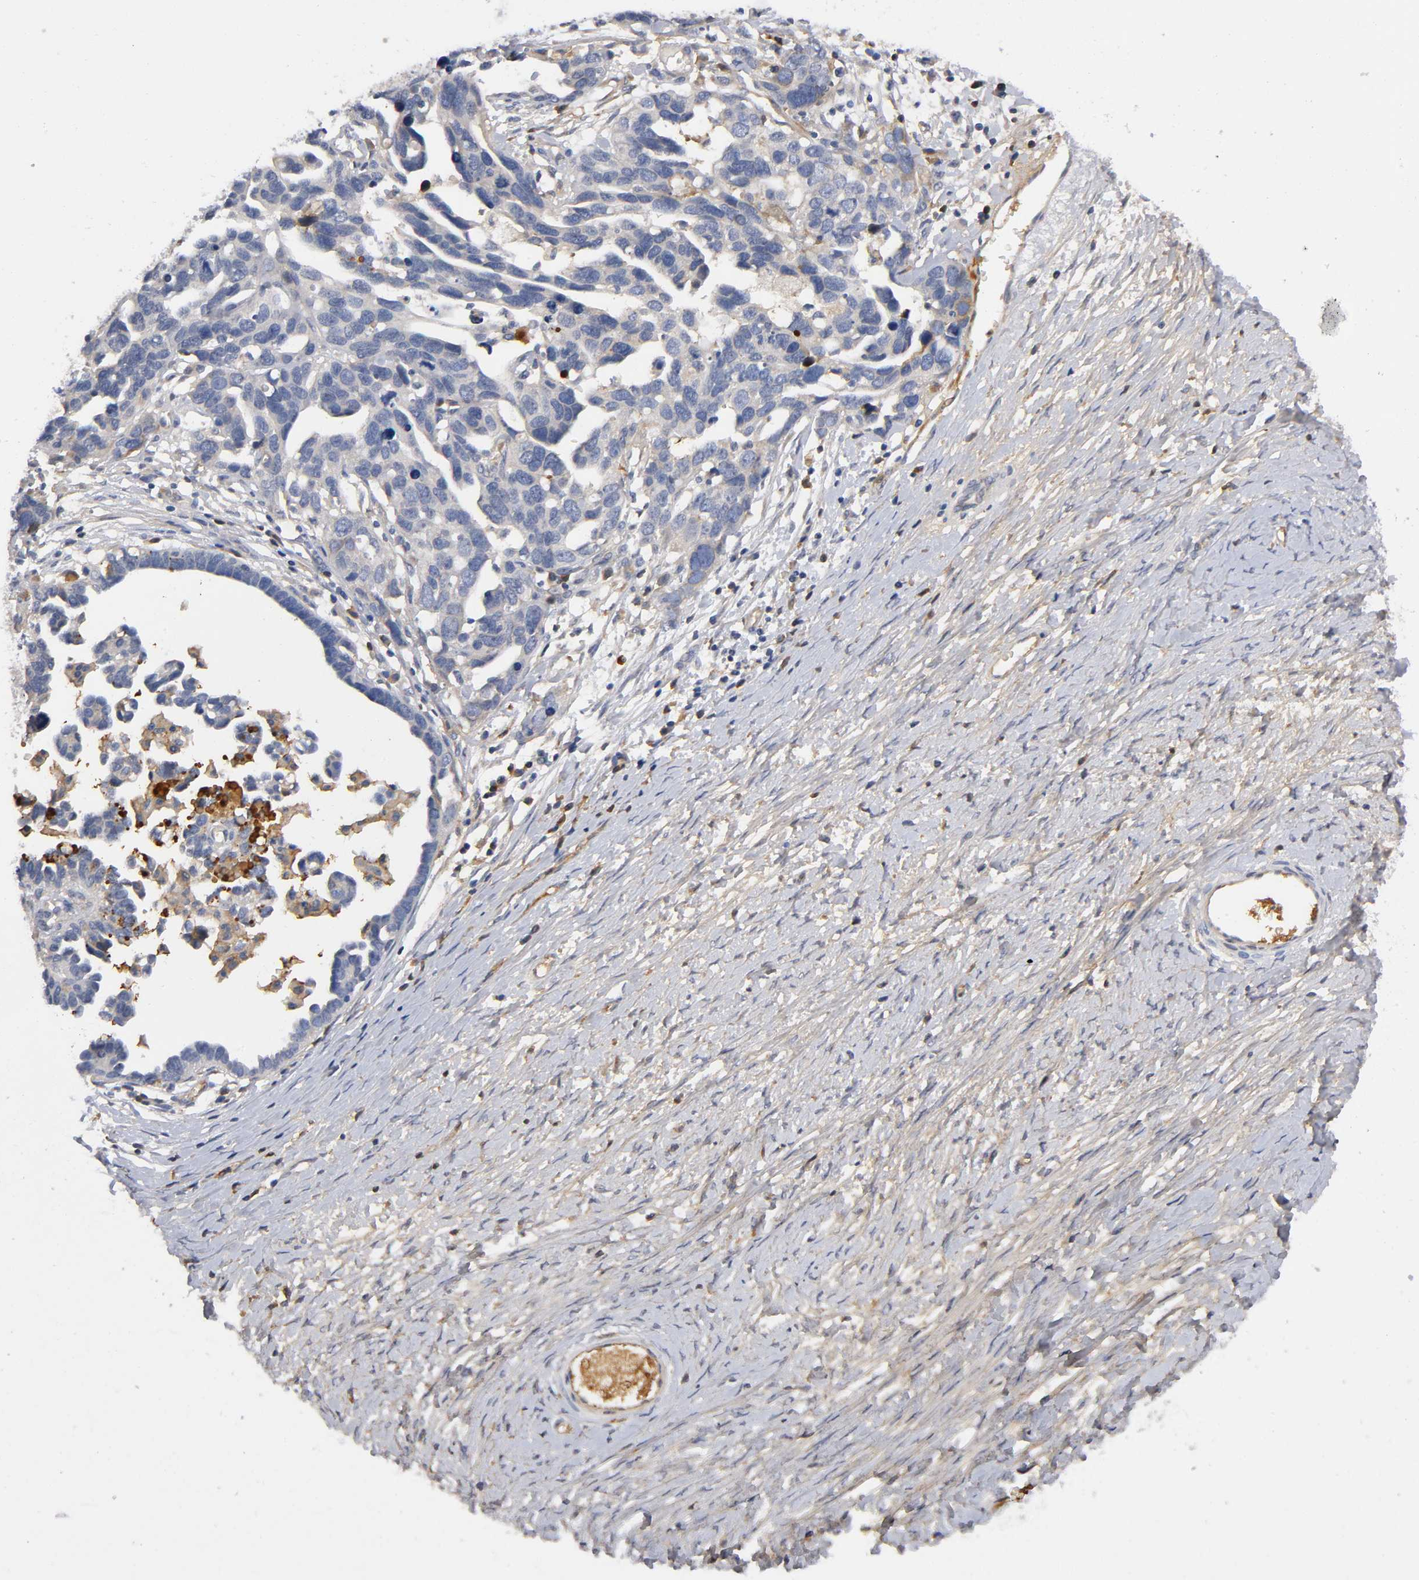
{"staining": {"intensity": "weak", "quantity": "25%-75%", "location": "cytoplasmic/membranous"}, "tissue": "ovarian cancer", "cell_type": "Tumor cells", "image_type": "cancer", "snomed": [{"axis": "morphology", "description": "Cystadenocarcinoma, serous, NOS"}, {"axis": "topography", "description": "Ovary"}], "caption": "Protein expression analysis of serous cystadenocarcinoma (ovarian) displays weak cytoplasmic/membranous expression in approximately 25%-75% of tumor cells. Using DAB (3,3'-diaminobenzidine) (brown) and hematoxylin (blue) stains, captured at high magnification using brightfield microscopy.", "gene": "NOVA1", "patient": {"sex": "female", "age": 54}}